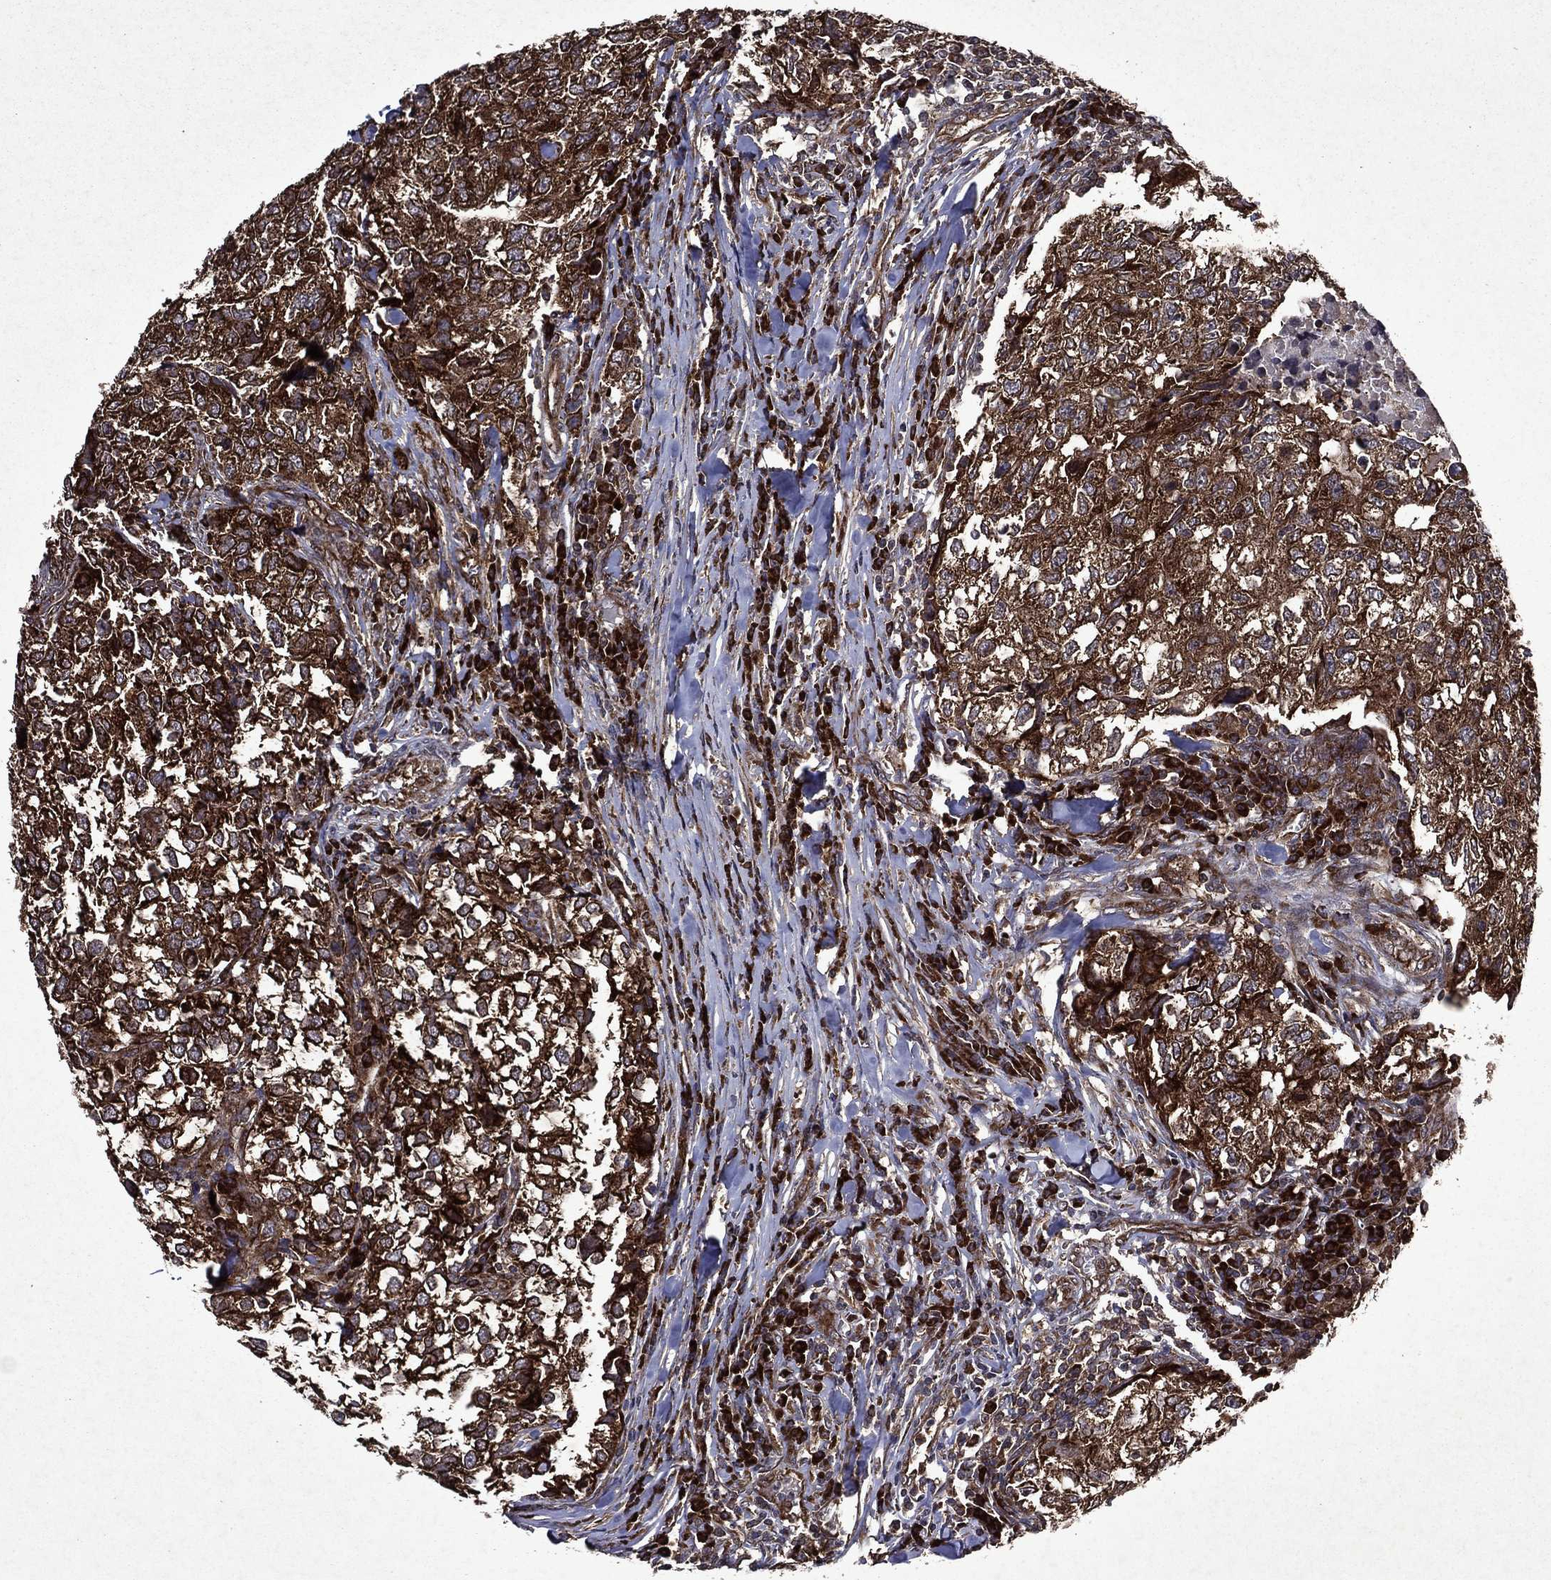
{"staining": {"intensity": "strong", "quantity": ">75%", "location": "cytoplasmic/membranous"}, "tissue": "breast cancer", "cell_type": "Tumor cells", "image_type": "cancer", "snomed": [{"axis": "morphology", "description": "Duct carcinoma"}, {"axis": "topography", "description": "Breast"}], "caption": "Human breast cancer (invasive ductal carcinoma) stained for a protein (brown) displays strong cytoplasmic/membranous positive expression in approximately >75% of tumor cells.", "gene": "EIF2B4", "patient": {"sex": "female", "age": 30}}